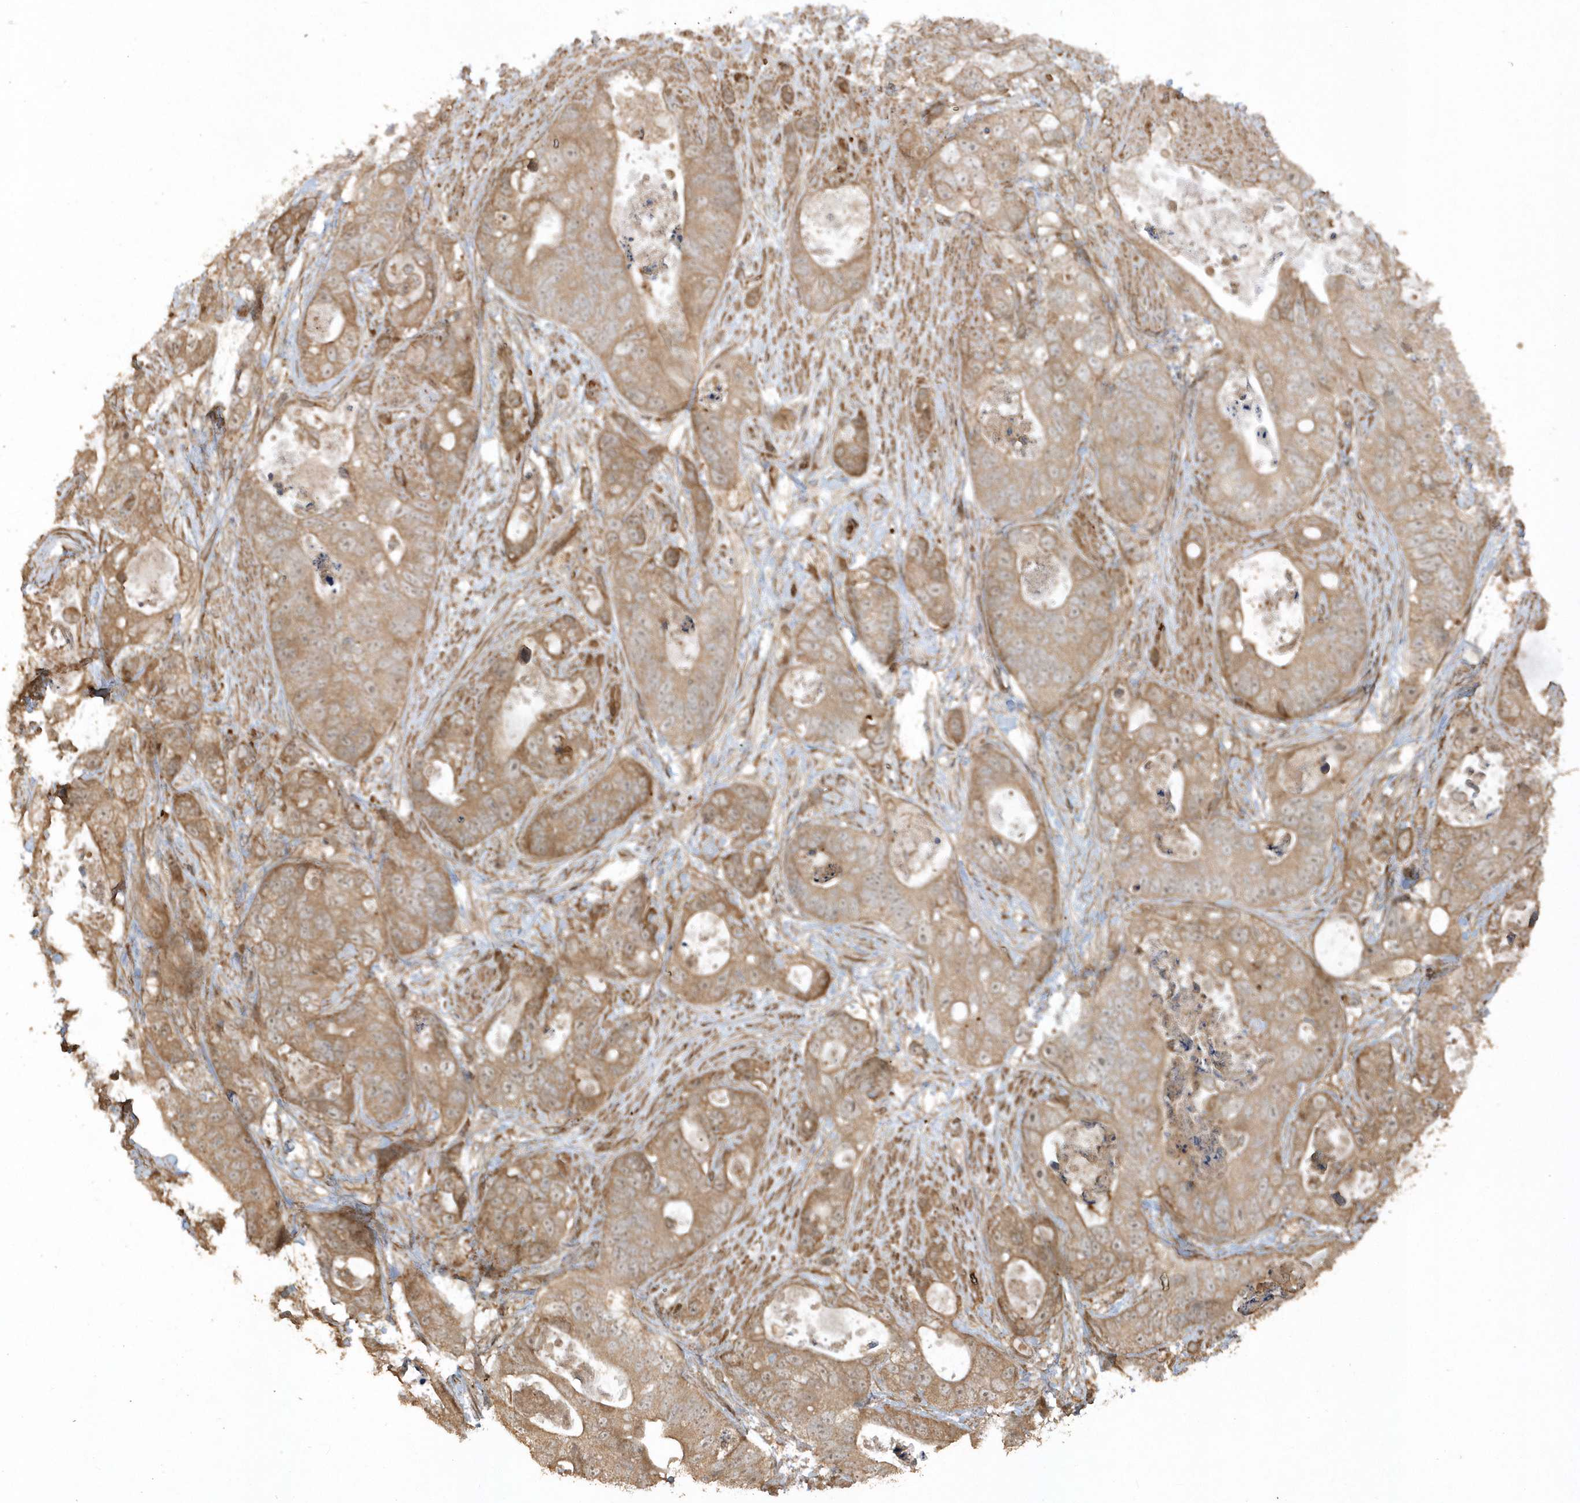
{"staining": {"intensity": "moderate", "quantity": ">75%", "location": "cytoplasmic/membranous"}, "tissue": "stomach cancer", "cell_type": "Tumor cells", "image_type": "cancer", "snomed": [{"axis": "morphology", "description": "Adenocarcinoma, NOS"}, {"axis": "topography", "description": "Stomach"}], "caption": "Human adenocarcinoma (stomach) stained with a brown dye shows moderate cytoplasmic/membranous positive positivity in about >75% of tumor cells.", "gene": "AVPI1", "patient": {"sex": "female", "age": 89}}